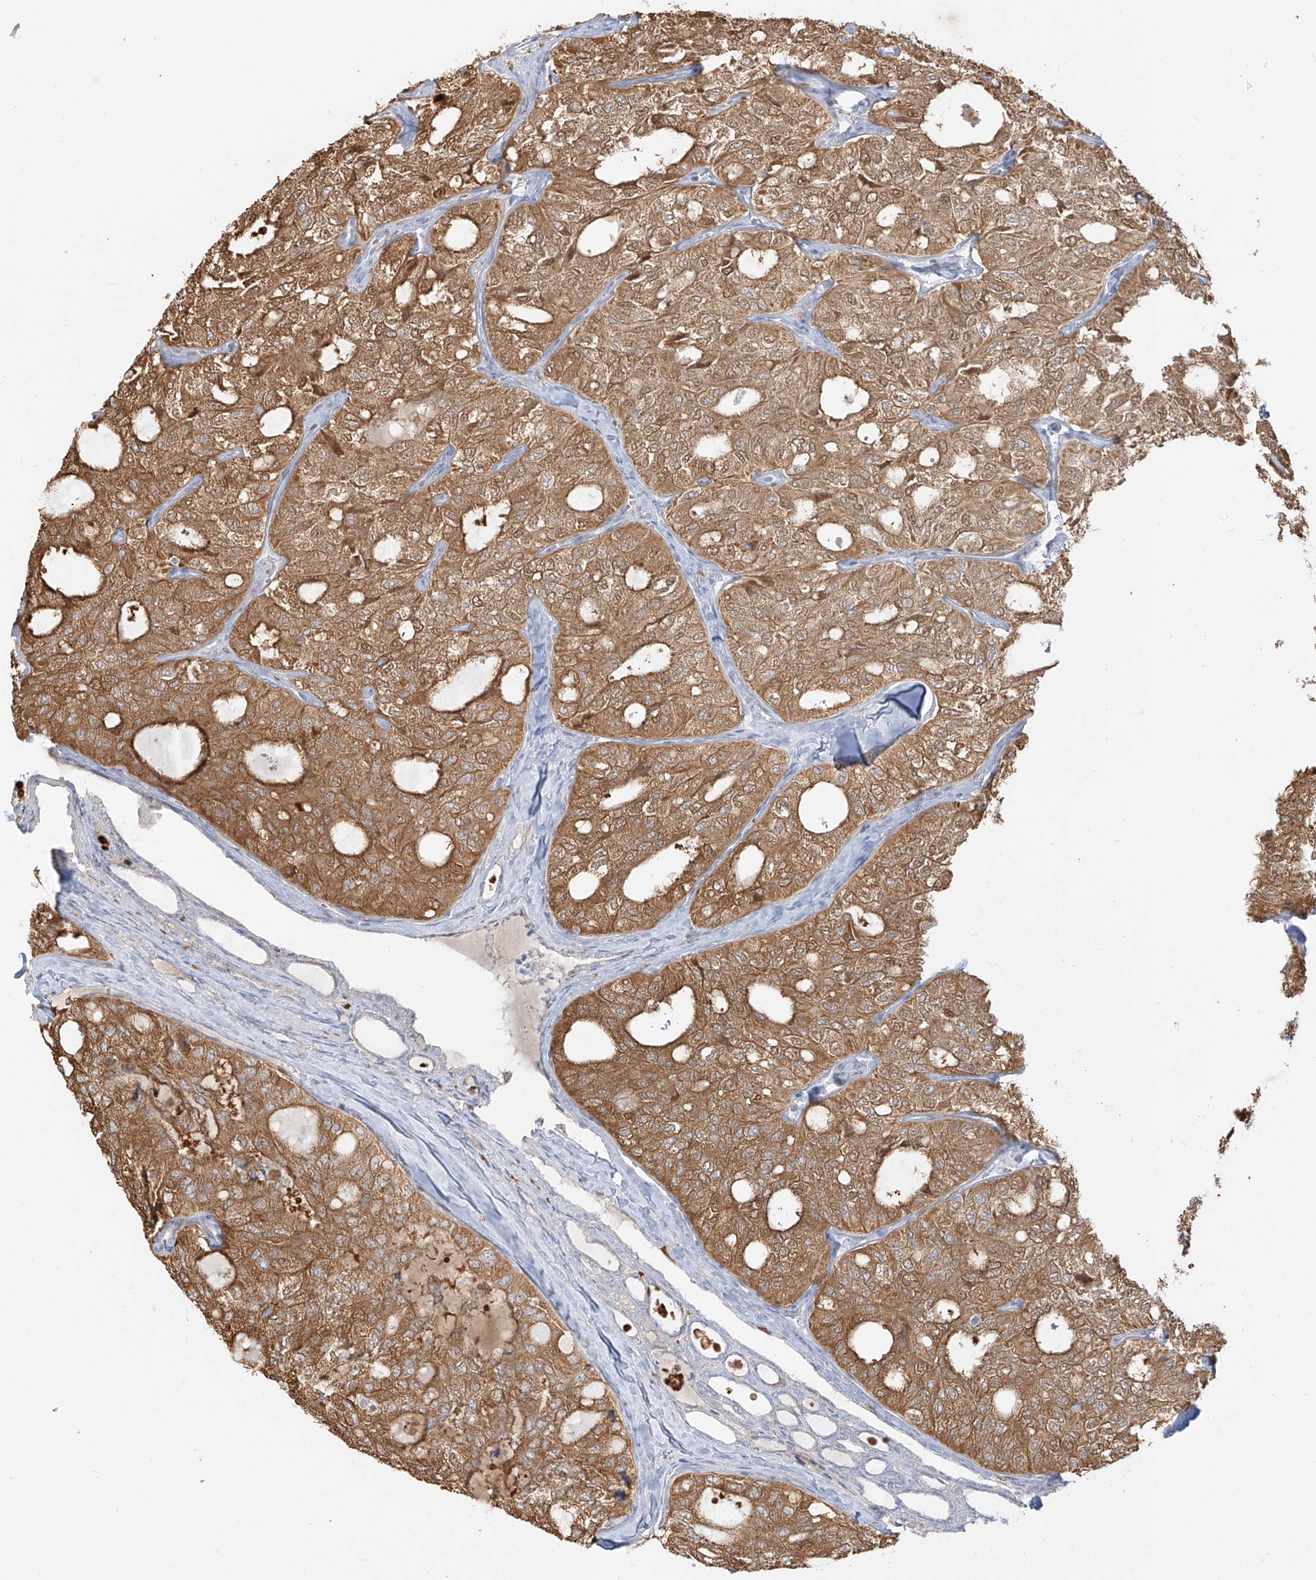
{"staining": {"intensity": "moderate", "quantity": ">75%", "location": "cytoplasmic/membranous"}, "tissue": "thyroid cancer", "cell_type": "Tumor cells", "image_type": "cancer", "snomed": [{"axis": "morphology", "description": "Follicular adenoma carcinoma, NOS"}, {"axis": "topography", "description": "Thyroid gland"}], "caption": "About >75% of tumor cells in follicular adenoma carcinoma (thyroid) display moderate cytoplasmic/membranous protein positivity as visualized by brown immunohistochemical staining.", "gene": "UPK1B", "patient": {"sex": "male", "age": 75}}